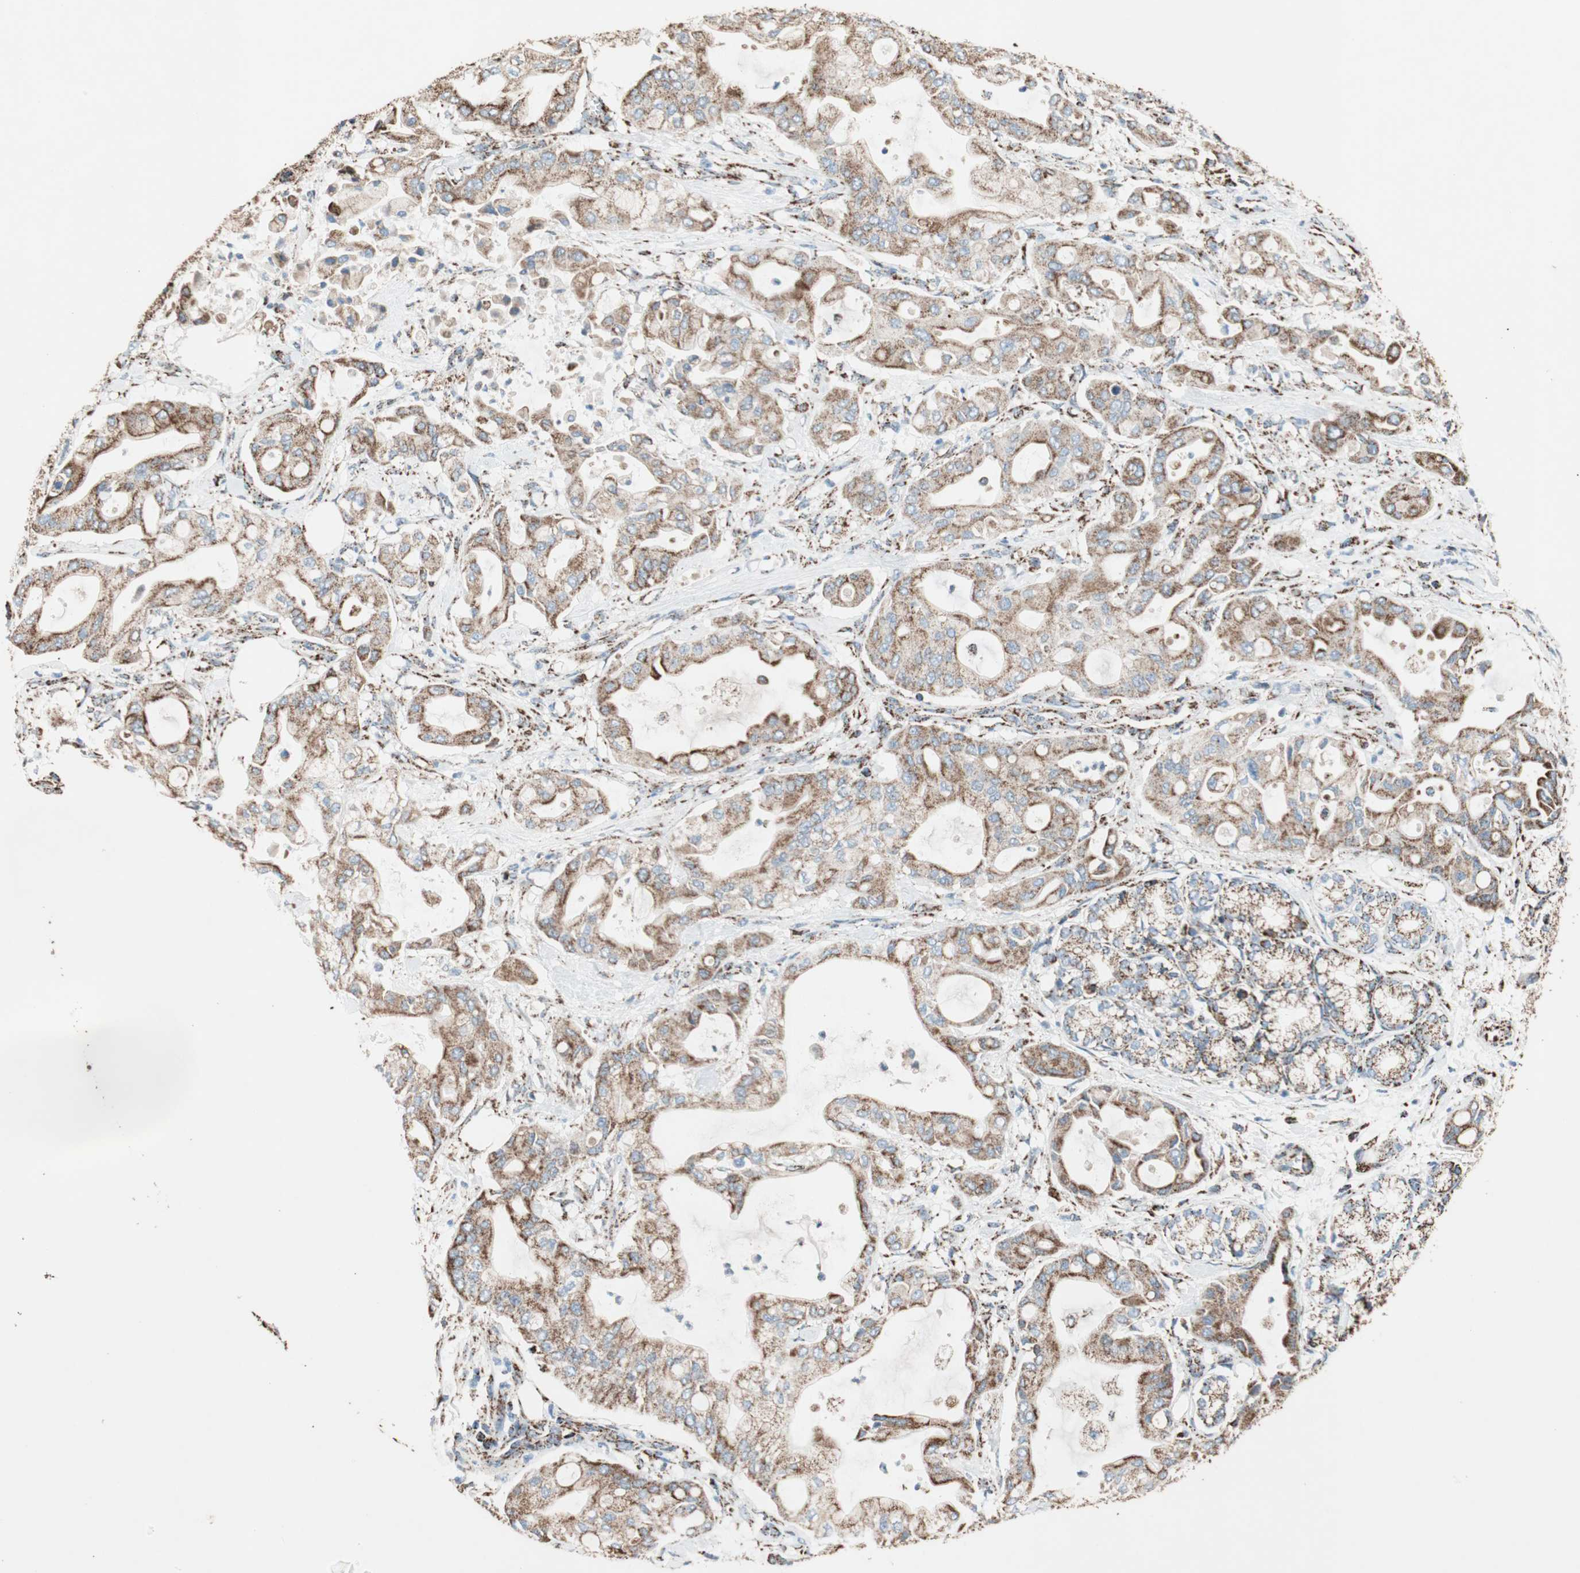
{"staining": {"intensity": "strong", "quantity": ">75%", "location": "cytoplasmic/membranous"}, "tissue": "pancreatic cancer", "cell_type": "Tumor cells", "image_type": "cancer", "snomed": [{"axis": "morphology", "description": "Adenocarcinoma, NOS"}, {"axis": "morphology", "description": "Adenocarcinoma, metastatic, NOS"}, {"axis": "topography", "description": "Lymph node"}, {"axis": "topography", "description": "Pancreas"}, {"axis": "topography", "description": "Duodenum"}], "caption": "Brown immunohistochemical staining in human metastatic adenocarcinoma (pancreatic) displays strong cytoplasmic/membranous positivity in about >75% of tumor cells.", "gene": "PCSK4", "patient": {"sex": "female", "age": 64}}